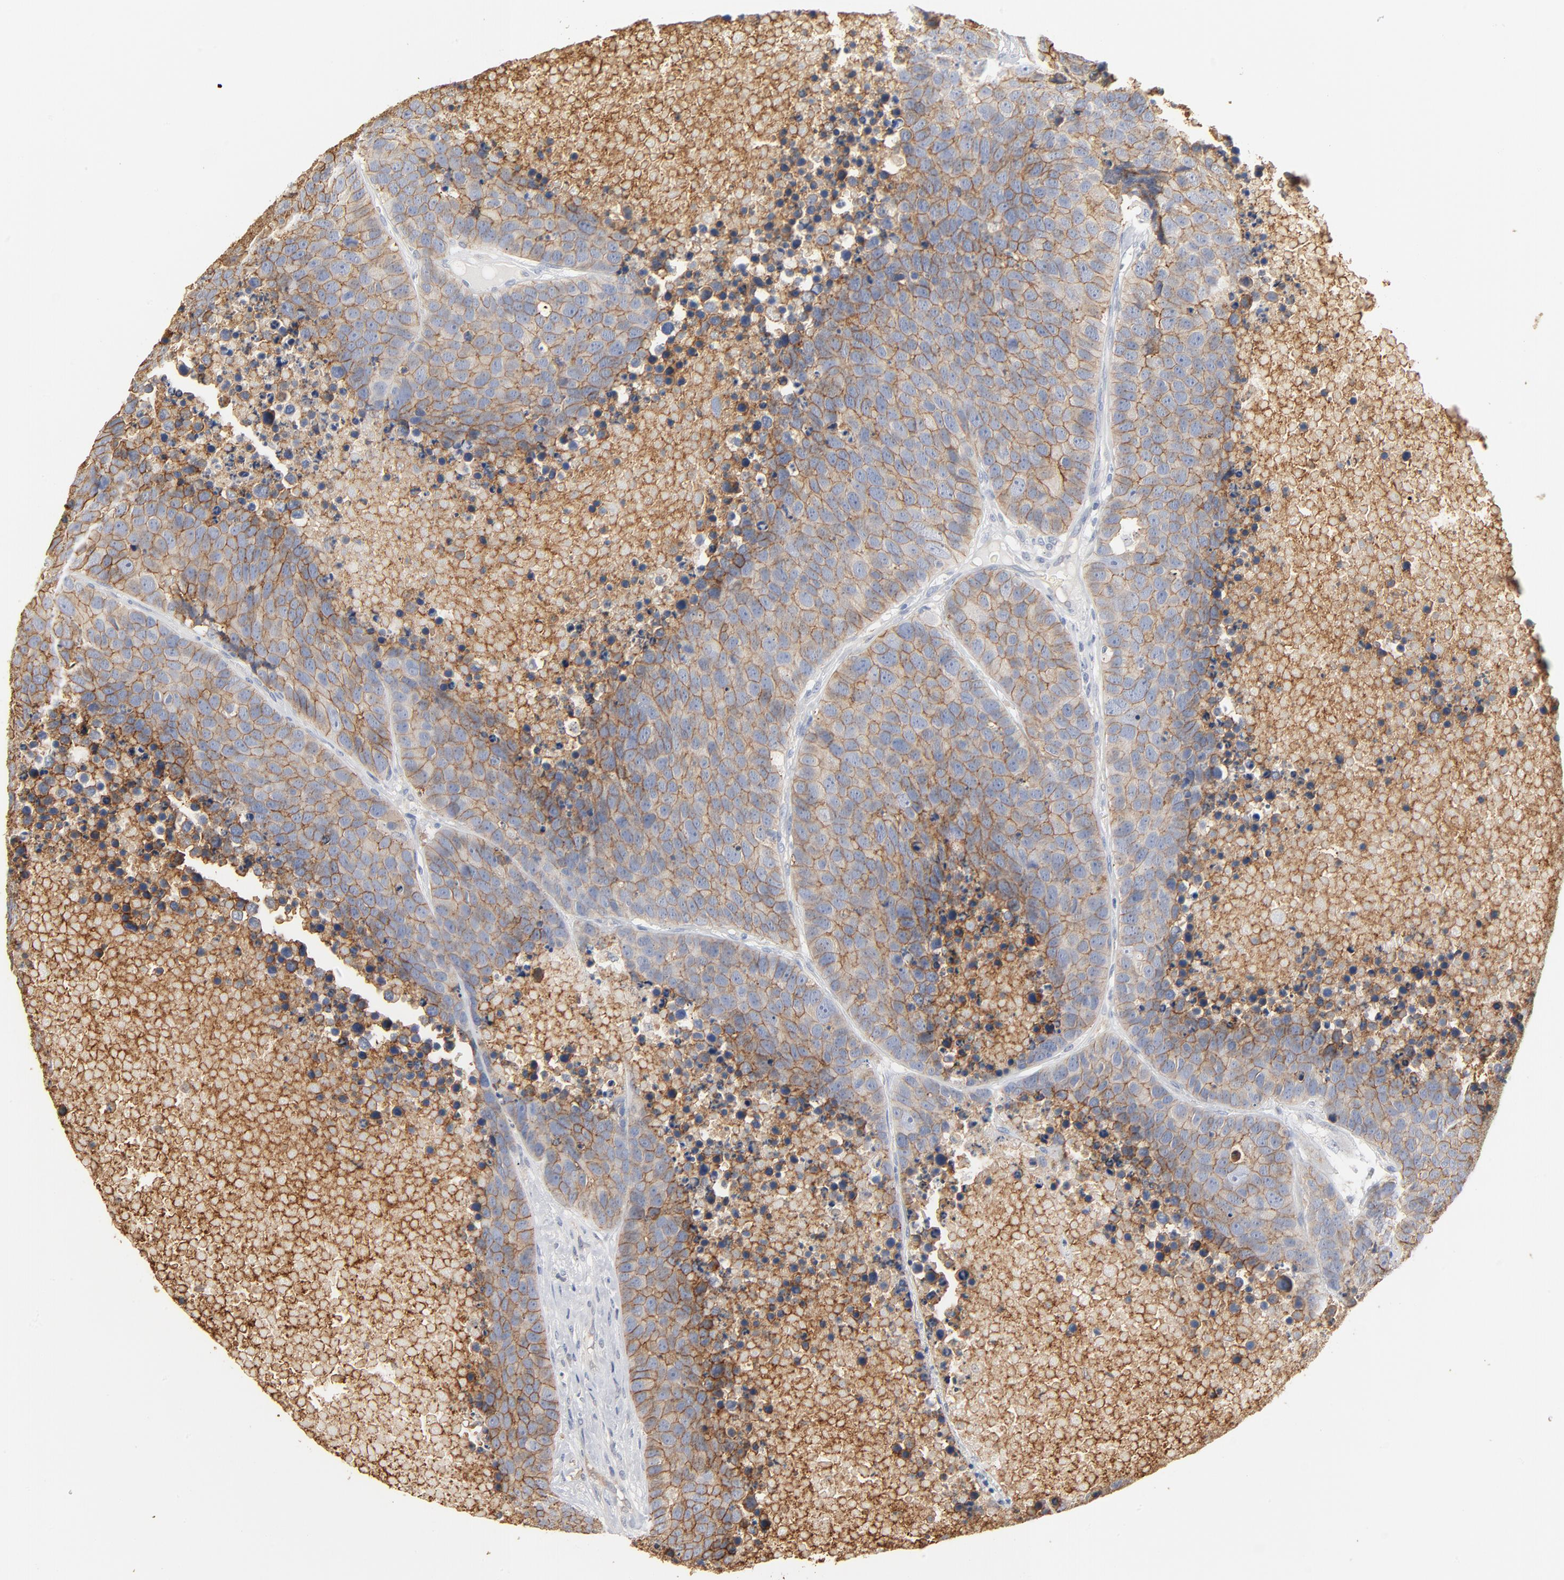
{"staining": {"intensity": "moderate", "quantity": ">75%", "location": "cytoplasmic/membranous"}, "tissue": "carcinoid", "cell_type": "Tumor cells", "image_type": "cancer", "snomed": [{"axis": "morphology", "description": "Carcinoid, malignant, NOS"}, {"axis": "topography", "description": "Lung"}], "caption": "Approximately >75% of tumor cells in human carcinoid (malignant) show moderate cytoplasmic/membranous protein positivity as visualized by brown immunohistochemical staining.", "gene": "EPCAM", "patient": {"sex": "male", "age": 60}}